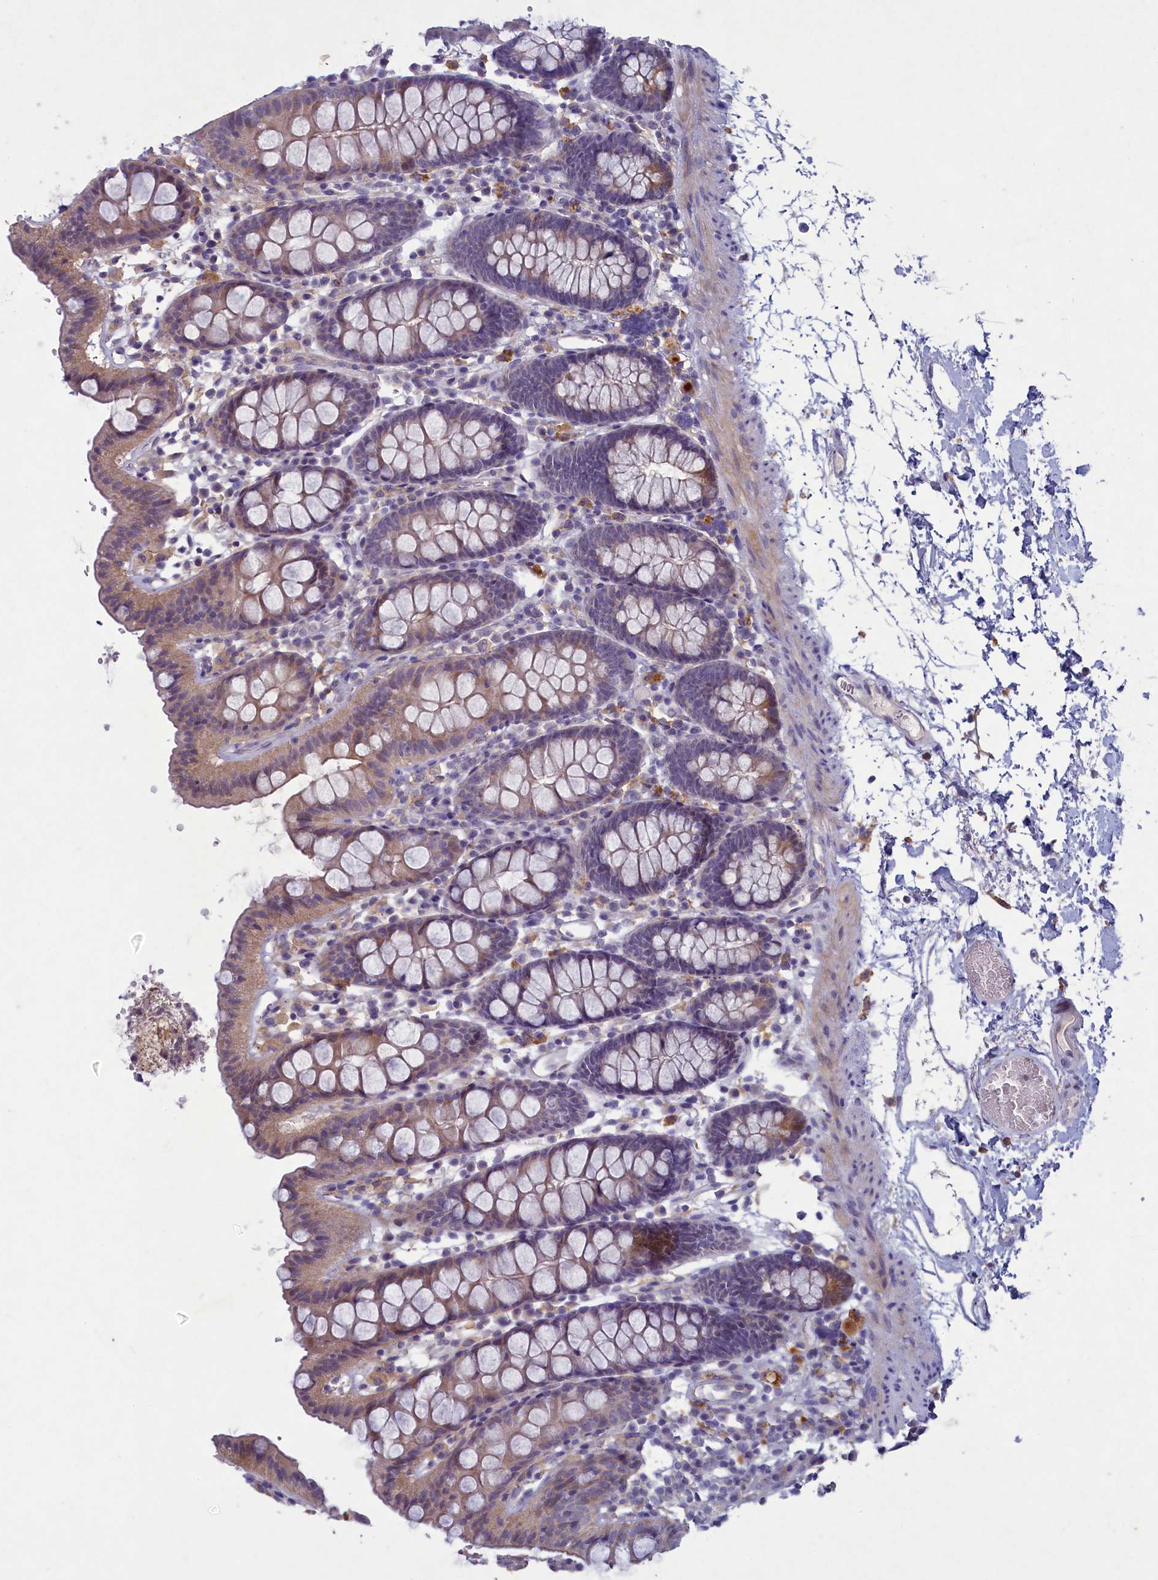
{"staining": {"intensity": "negative", "quantity": "none", "location": "none"}, "tissue": "colon", "cell_type": "Endothelial cells", "image_type": "normal", "snomed": [{"axis": "morphology", "description": "Normal tissue, NOS"}, {"axis": "topography", "description": "Colon"}], "caption": "This is an IHC micrograph of benign colon. There is no positivity in endothelial cells.", "gene": "PLEKHG6", "patient": {"sex": "male", "age": 75}}